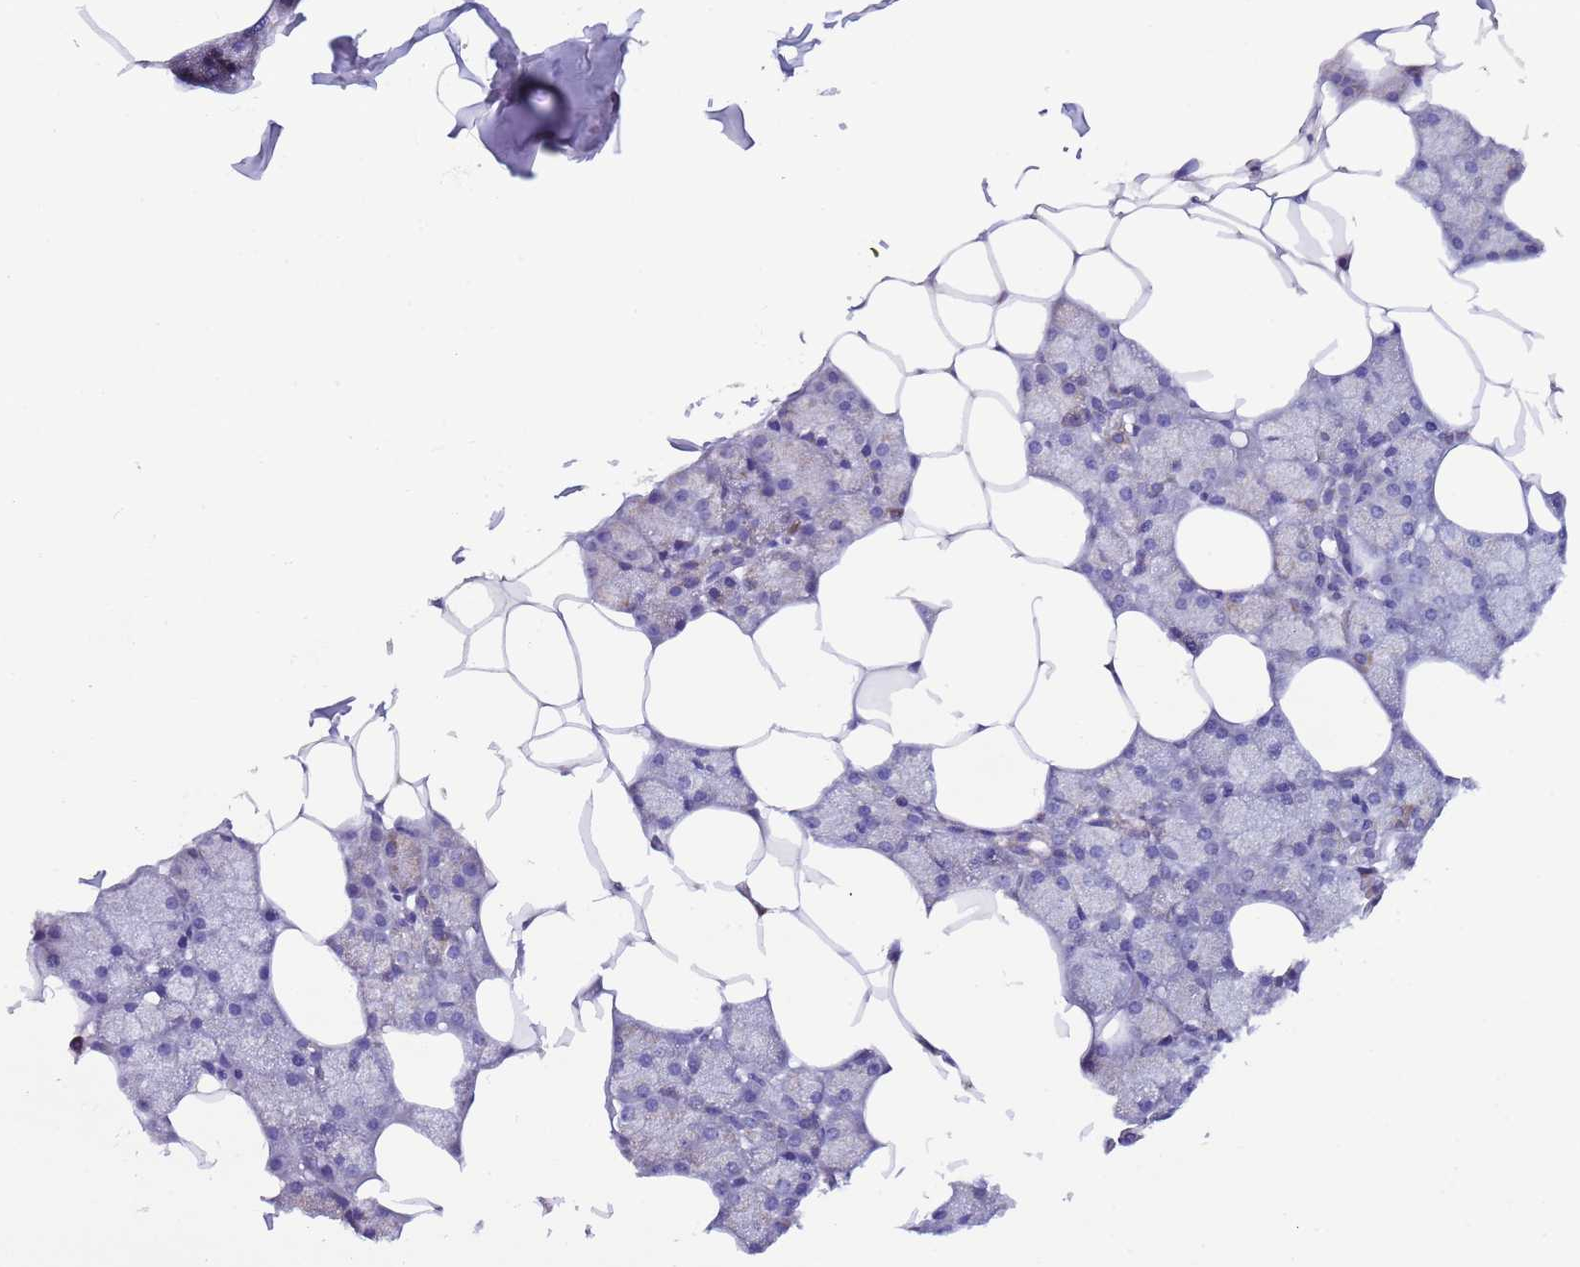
{"staining": {"intensity": "negative", "quantity": "none", "location": "none"}, "tissue": "salivary gland", "cell_type": "Glandular cells", "image_type": "normal", "snomed": [{"axis": "morphology", "description": "Normal tissue, NOS"}, {"axis": "topography", "description": "Salivary gland"}], "caption": "This is a photomicrograph of immunohistochemistry (IHC) staining of unremarkable salivary gland, which shows no staining in glandular cells.", "gene": "AHI1", "patient": {"sex": "male", "age": 62}}